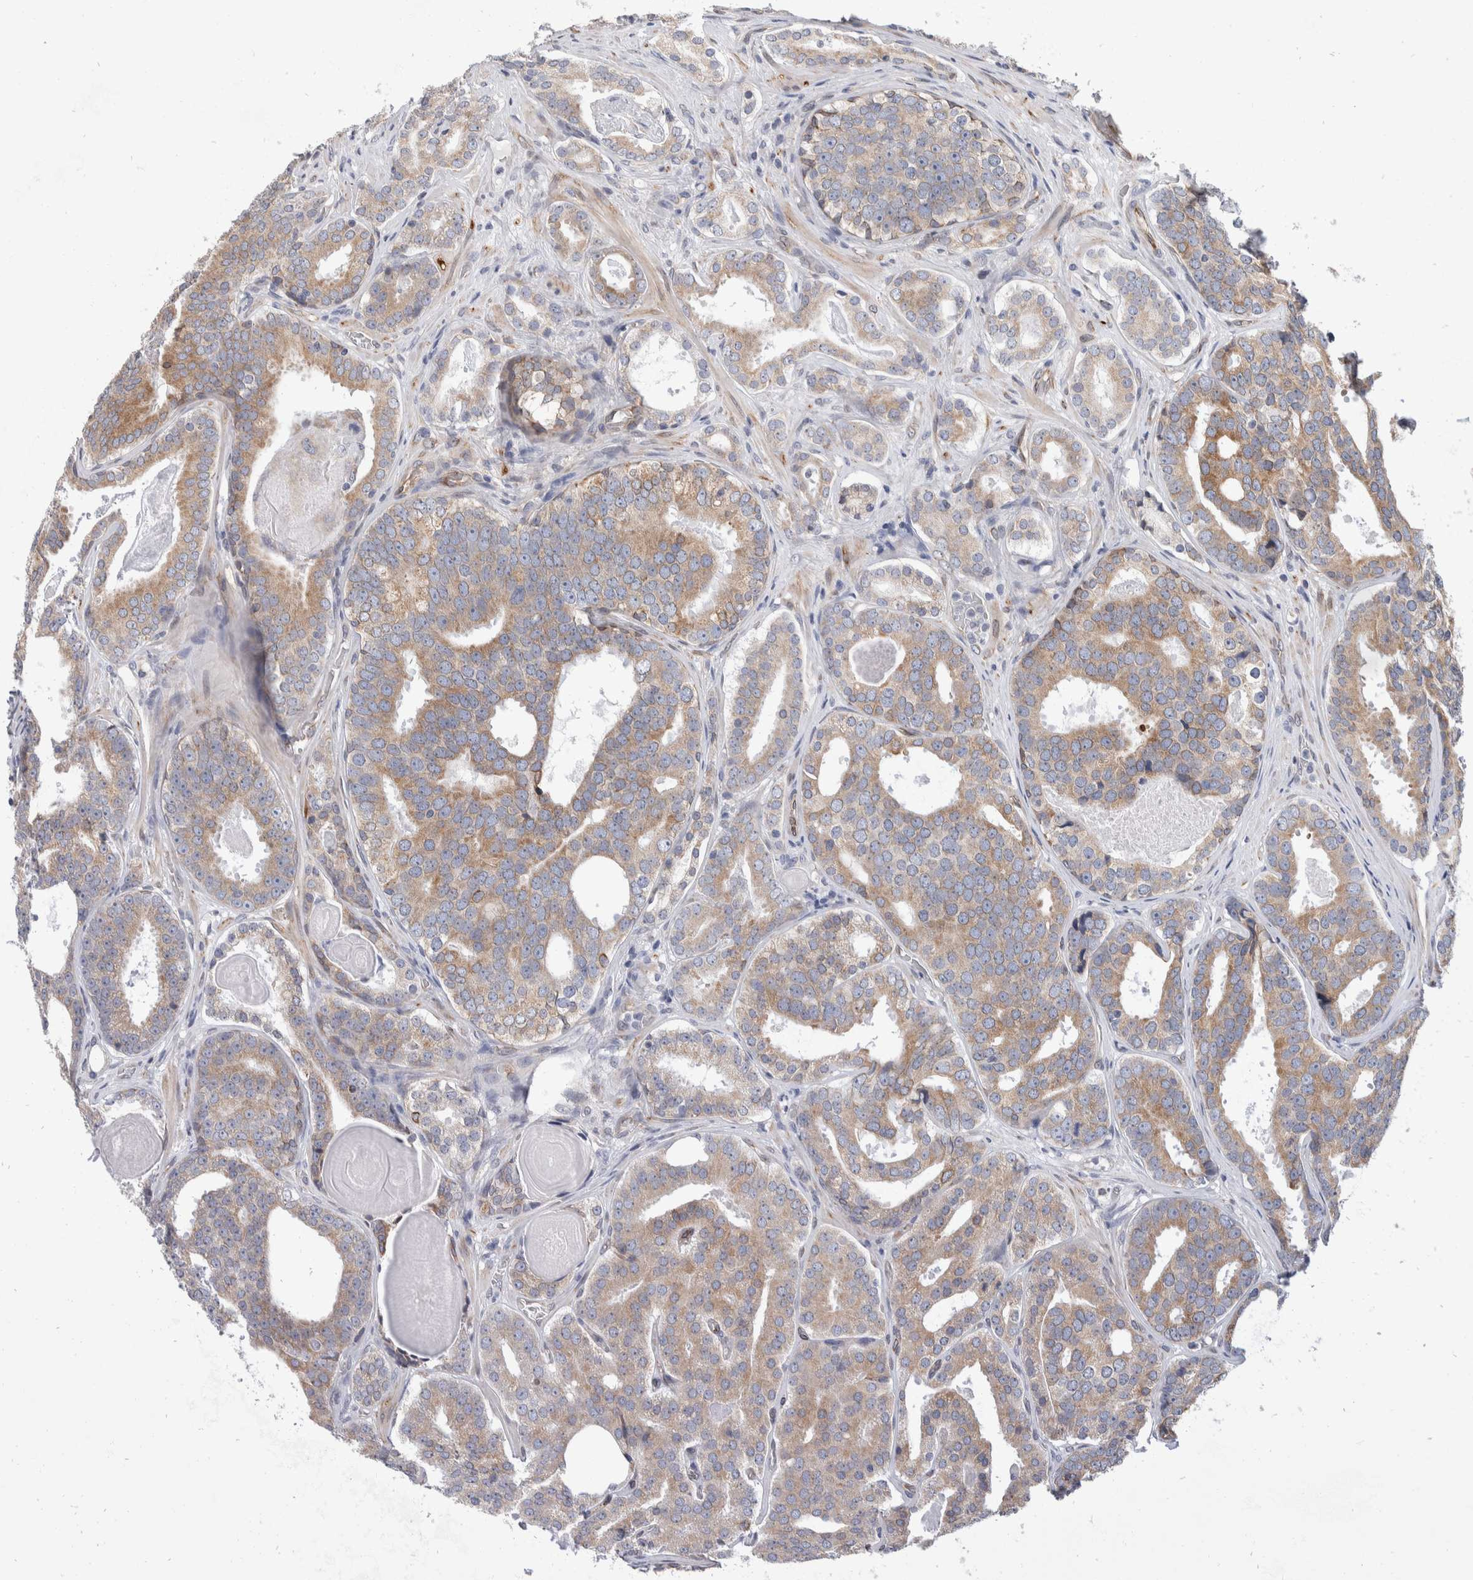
{"staining": {"intensity": "moderate", "quantity": ">75%", "location": "cytoplasmic/membranous"}, "tissue": "prostate cancer", "cell_type": "Tumor cells", "image_type": "cancer", "snomed": [{"axis": "morphology", "description": "Adenocarcinoma, High grade"}, {"axis": "topography", "description": "Prostate"}], "caption": "Immunohistochemical staining of prostate high-grade adenocarcinoma displays medium levels of moderate cytoplasmic/membranous protein expression in approximately >75% of tumor cells.", "gene": "TMEM245", "patient": {"sex": "male", "age": 60}}